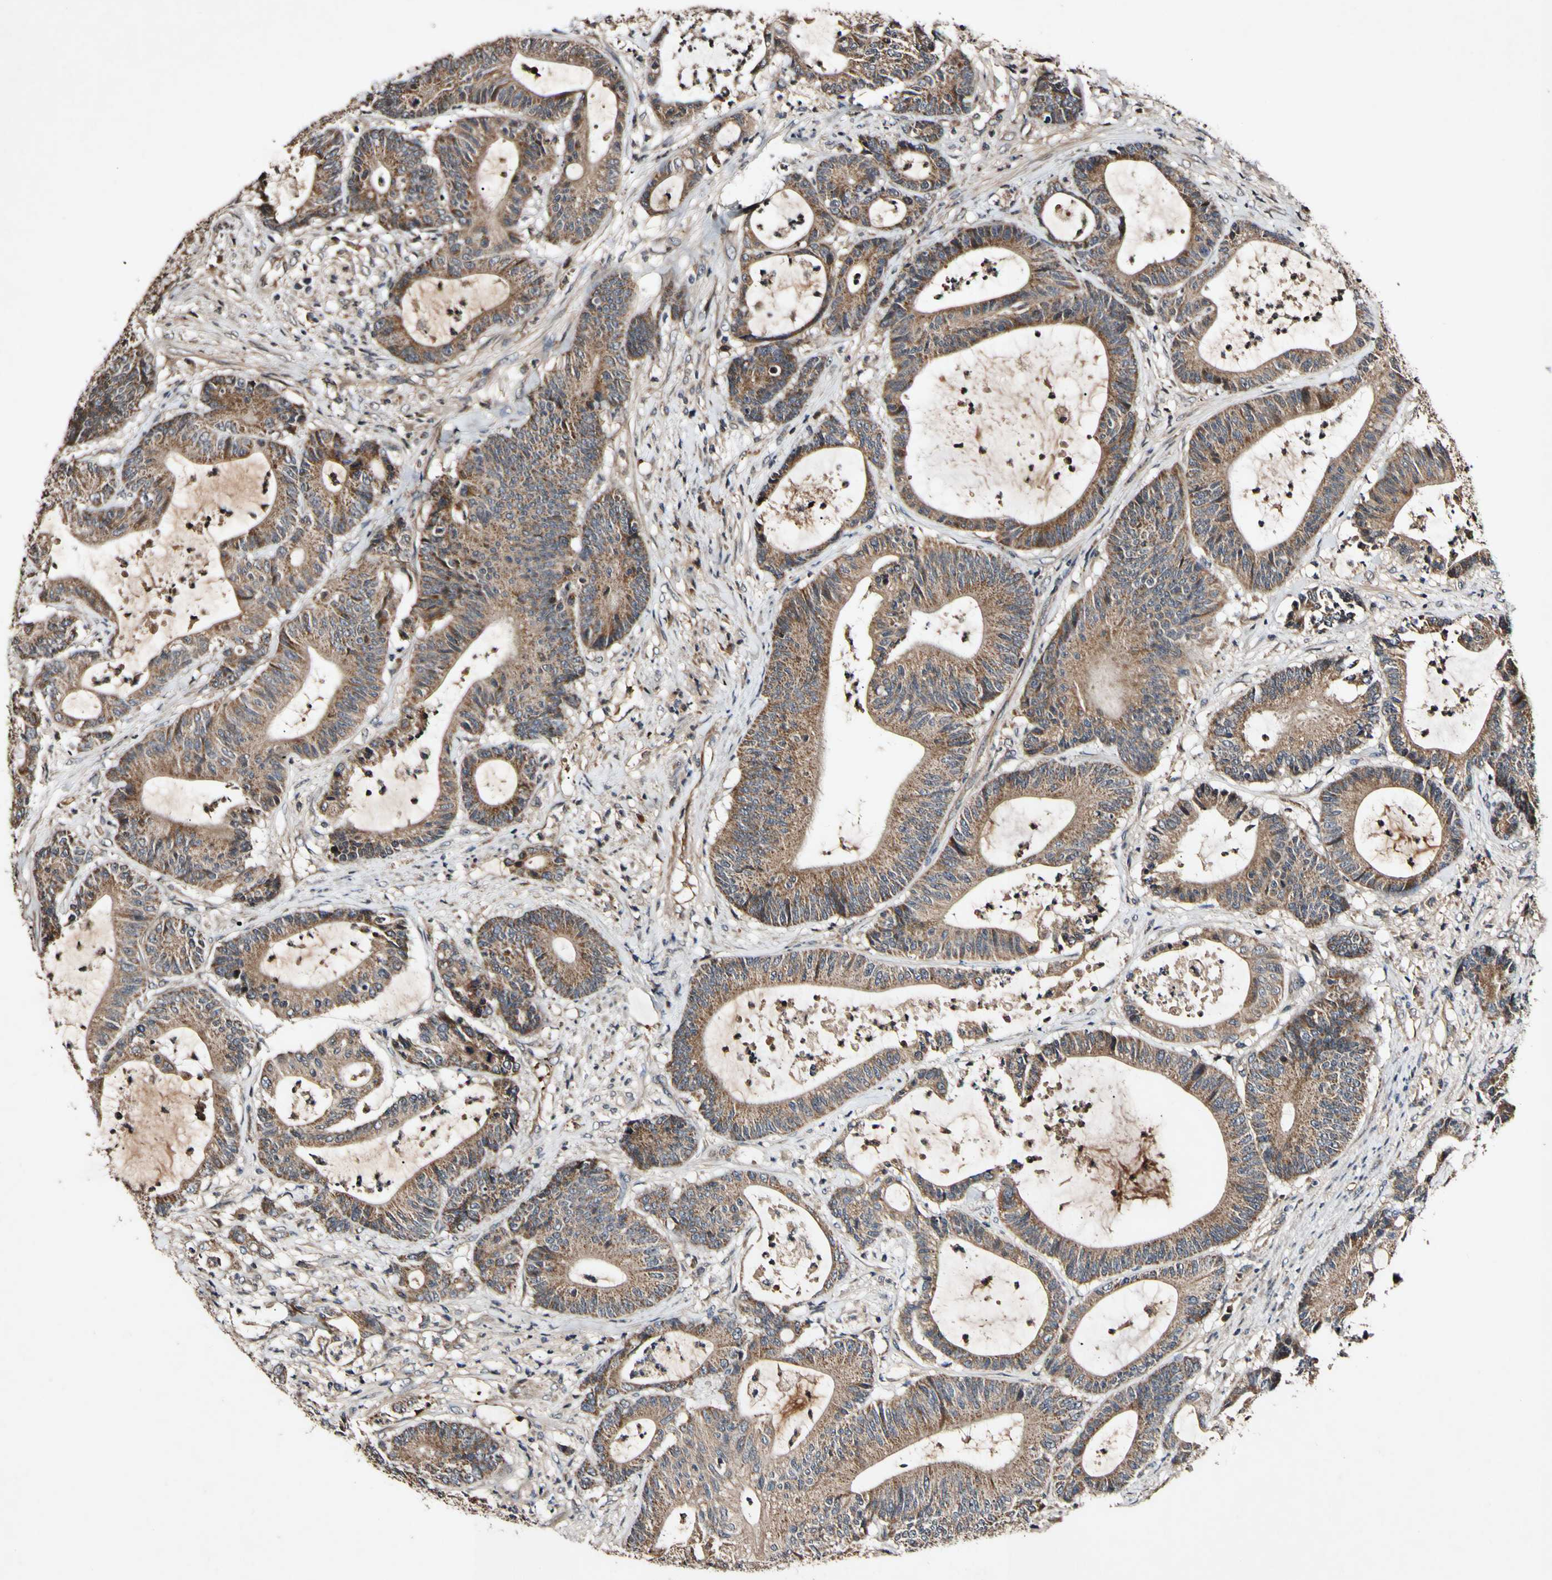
{"staining": {"intensity": "moderate", "quantity": ">75%", "location": "cytoplasmic/membranous"}, "tissue": "colorectal cancer", "cell_type": "Tumor cells", "image_type": "cancer", "snomed": [{"axis": "morphology", "description": "Adenocarcinoma, NOS"}, {"axis": "topography", "description": "Colon"}], "caption": "Immunohistochemistry micrograph of human colorectal cancer (adenocarcinoma) stained for a protein (brown), which demonstrates medium levels of moderate cytoplasmic/membranous positivity in approximately >75% of tumor cells.", "gene": "PLAT", "patient": {"sex": "female", "age": 84}}